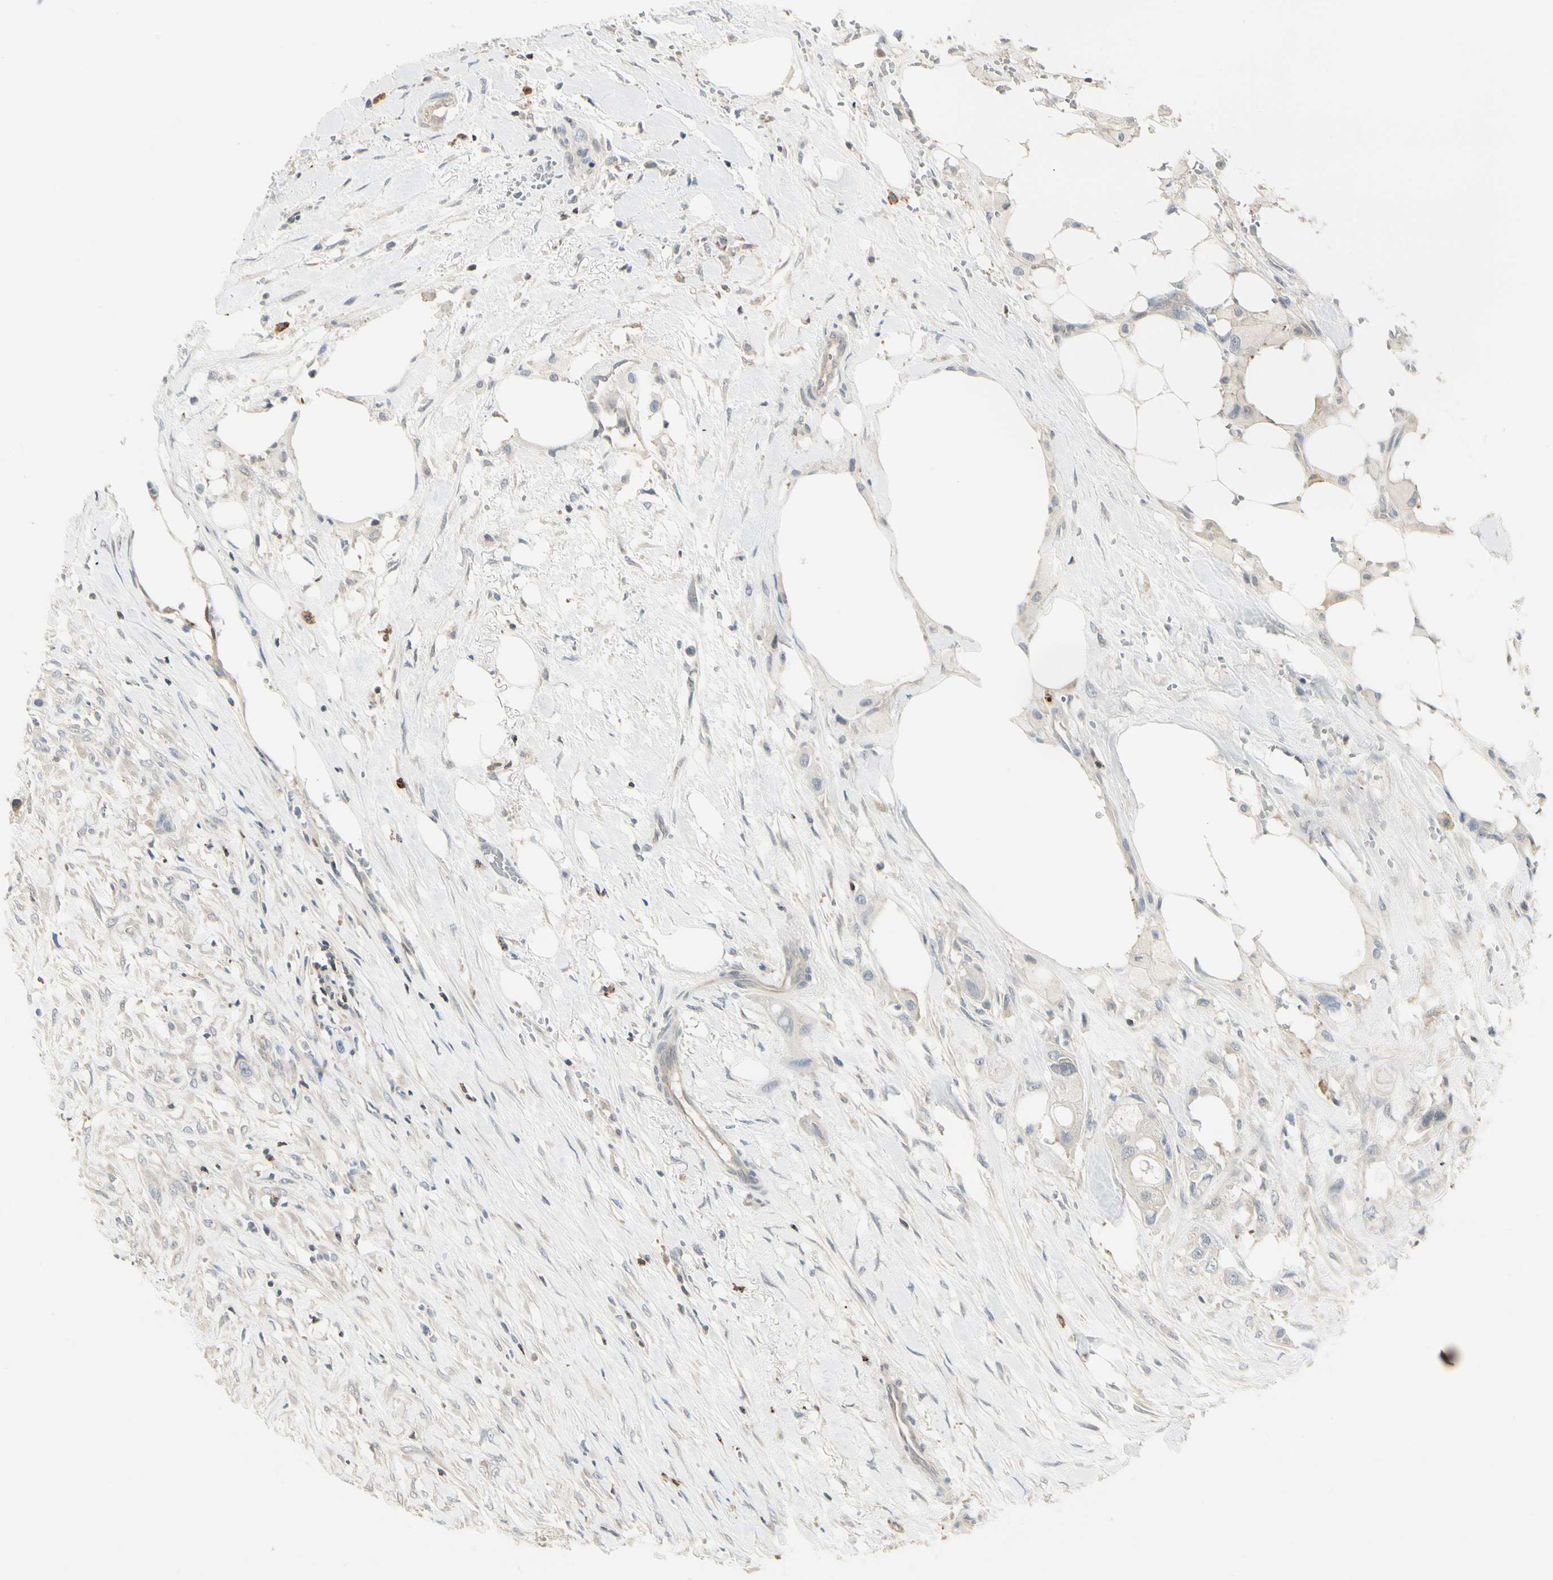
{"staining": {"intensity": "negative", "quantity": "none", "location": "none"}, "tissue": "colorectal cancer", "cell_type": "Tumor cells", "image_type": "cancer", "snomed": [{"axis": "morphology", "description": "Adenocarcinoma, NOS"}, {"axis": "topography", "description": "Colon"}], "caption": "Protein analysis of colorectal cancer exhibits no significant positivity in tumor cells.", "gene": "EVC", "patient": {"sex": "female", "age": 57}}